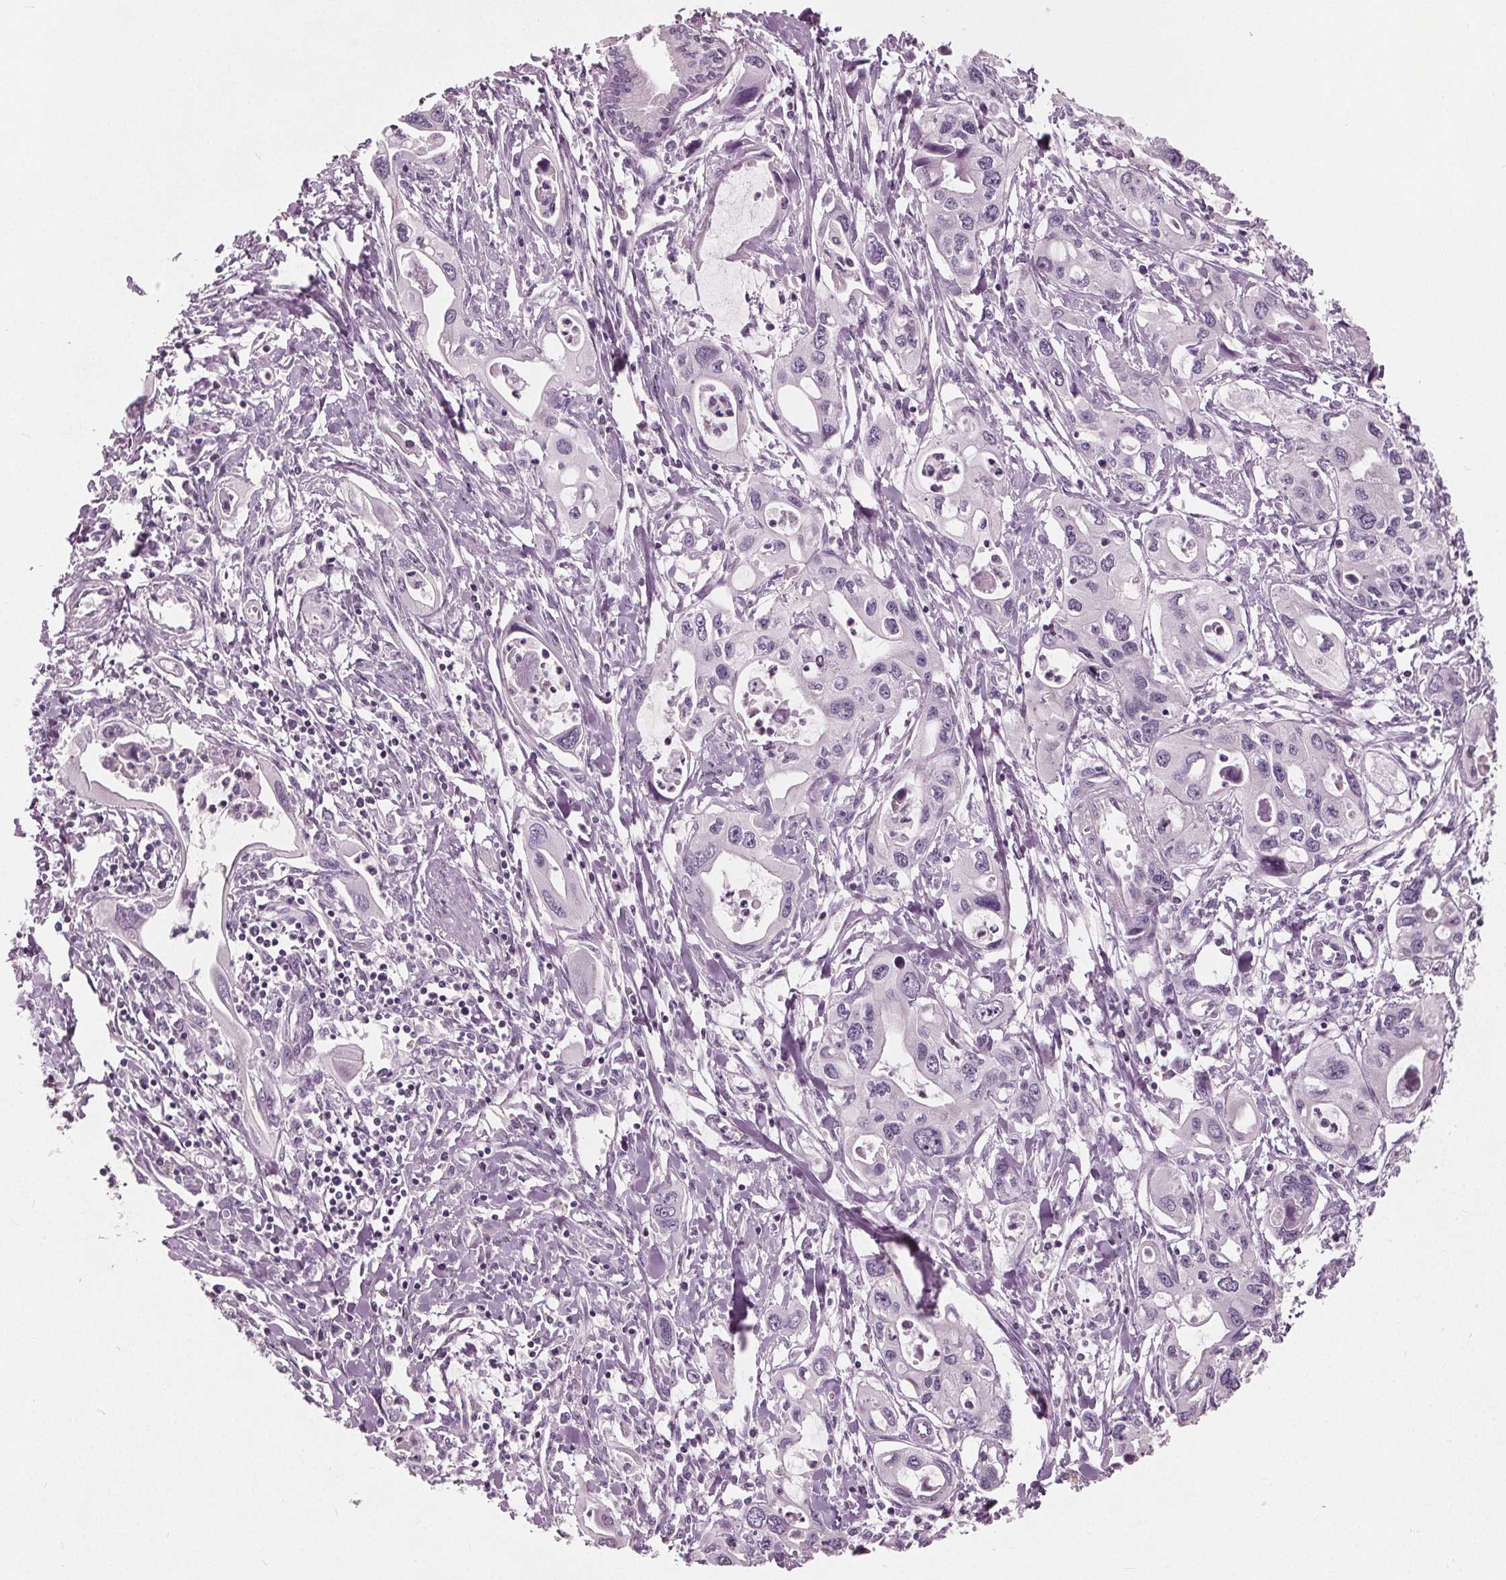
{"staining": {"intensity": "negative", "quantity": "none", "location": "none"}, "tissue": "pancreatic cancer", "cell_type": "Tumor cells", "image_type": "cancer", "snomed": [{"axis": "morphology", "description": "Adenocarcinoma, NOS"}, {"axis": "topography", "description": "Pancreas"}], "caption": "Immunohistochemical staining of human pancreatic cancer reveals no significant staining in tumor cells.", "gene": "TKFC", "patient": {"sex": "male", "age": 60}}